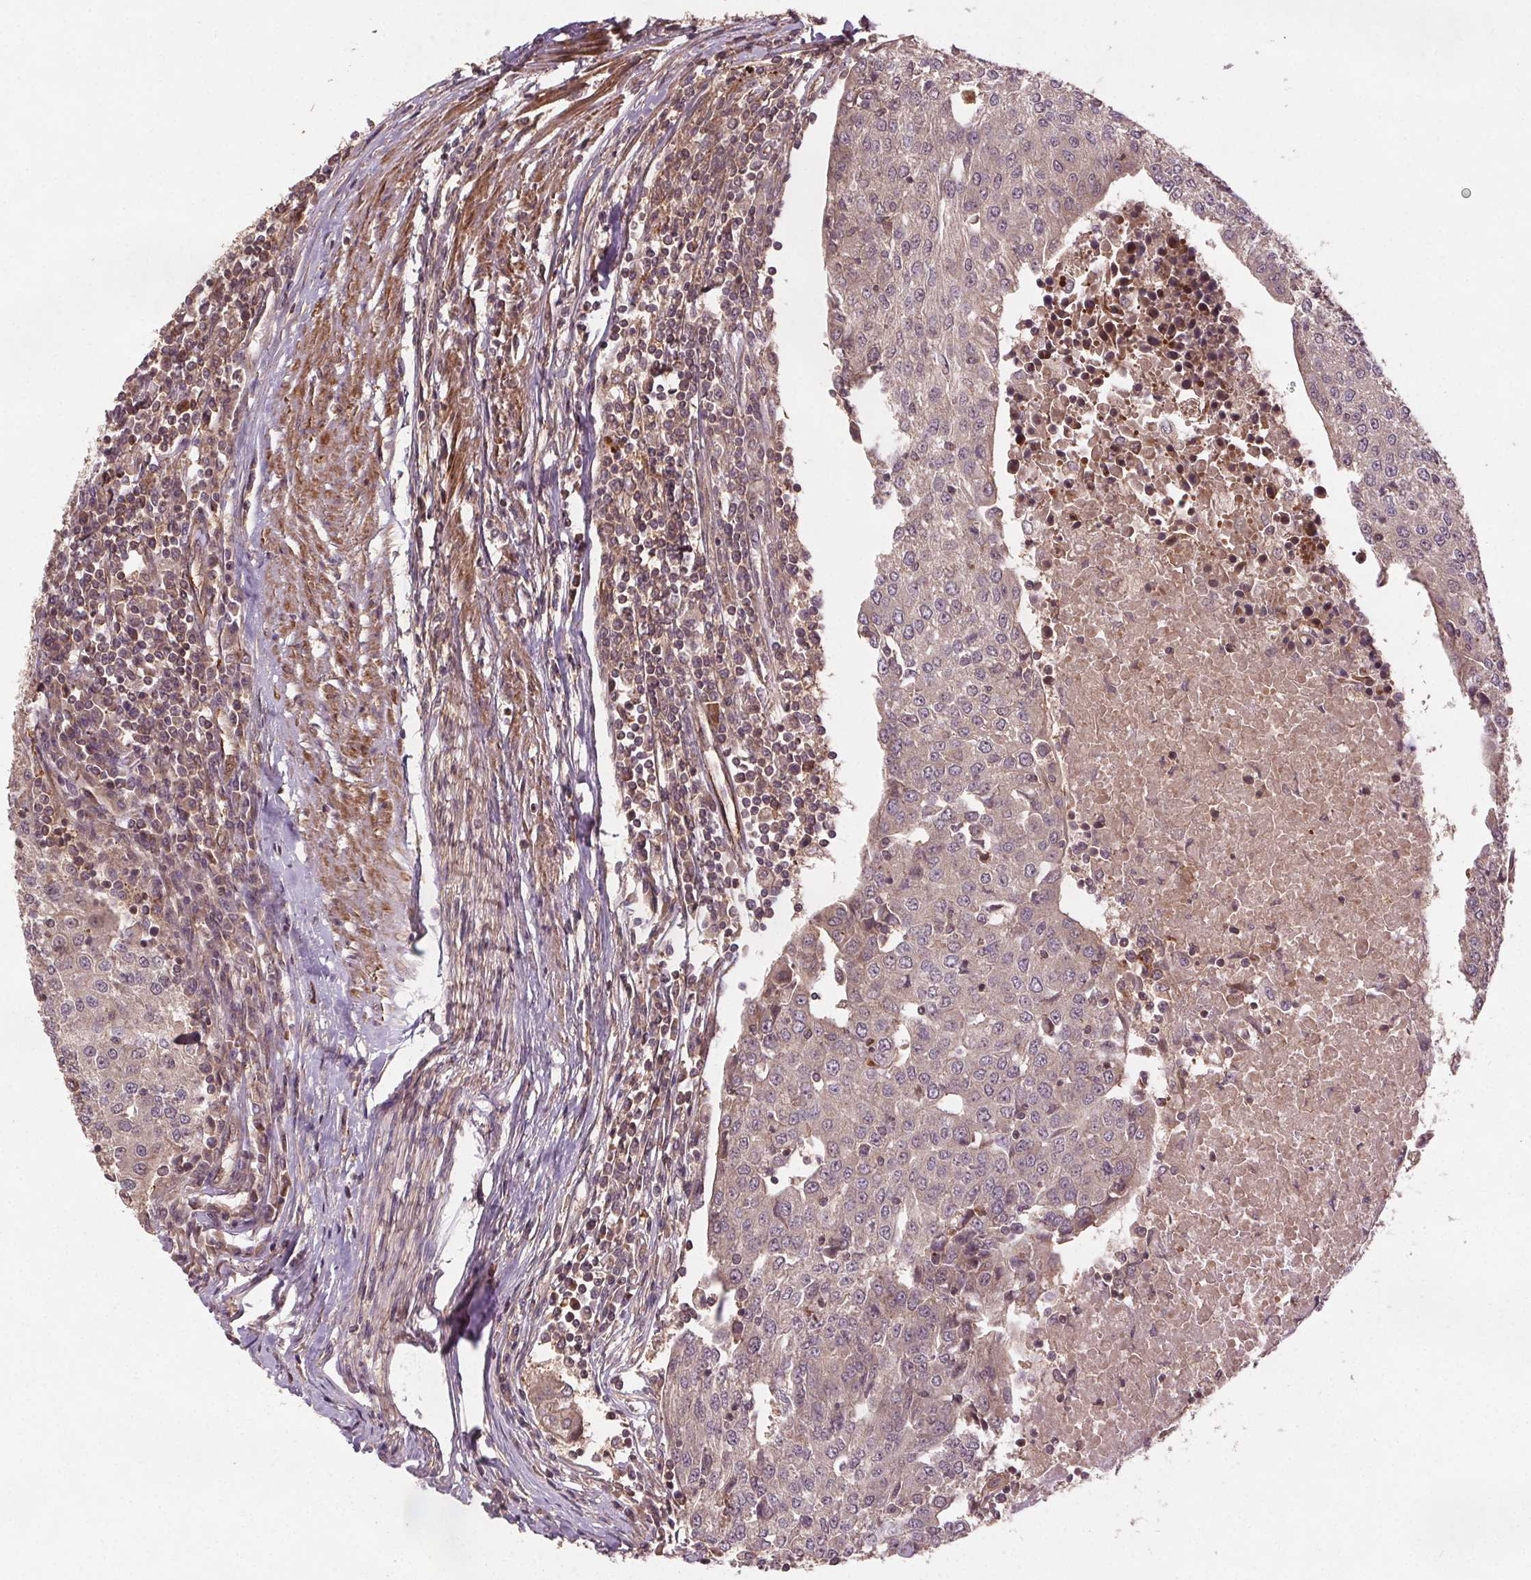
{"staining": {"intensity": "negative", "quantity": "none", "location": "none"}, "tissue": "urothelial cancer", "cell_type": "Tumor cells", "image_type": "cancer", "snomed": [{"axis": "morphology", "description": "Urothelial carcinoma, High grade"}, {"axis": "topography", "description": "Urinary bladder"}], "caption": "The histopathology image exhibits no staining of tumor cells in urothelial cancer.", "gene": "SEC14L2", "patient": {"sex": "female", "age": 85}}